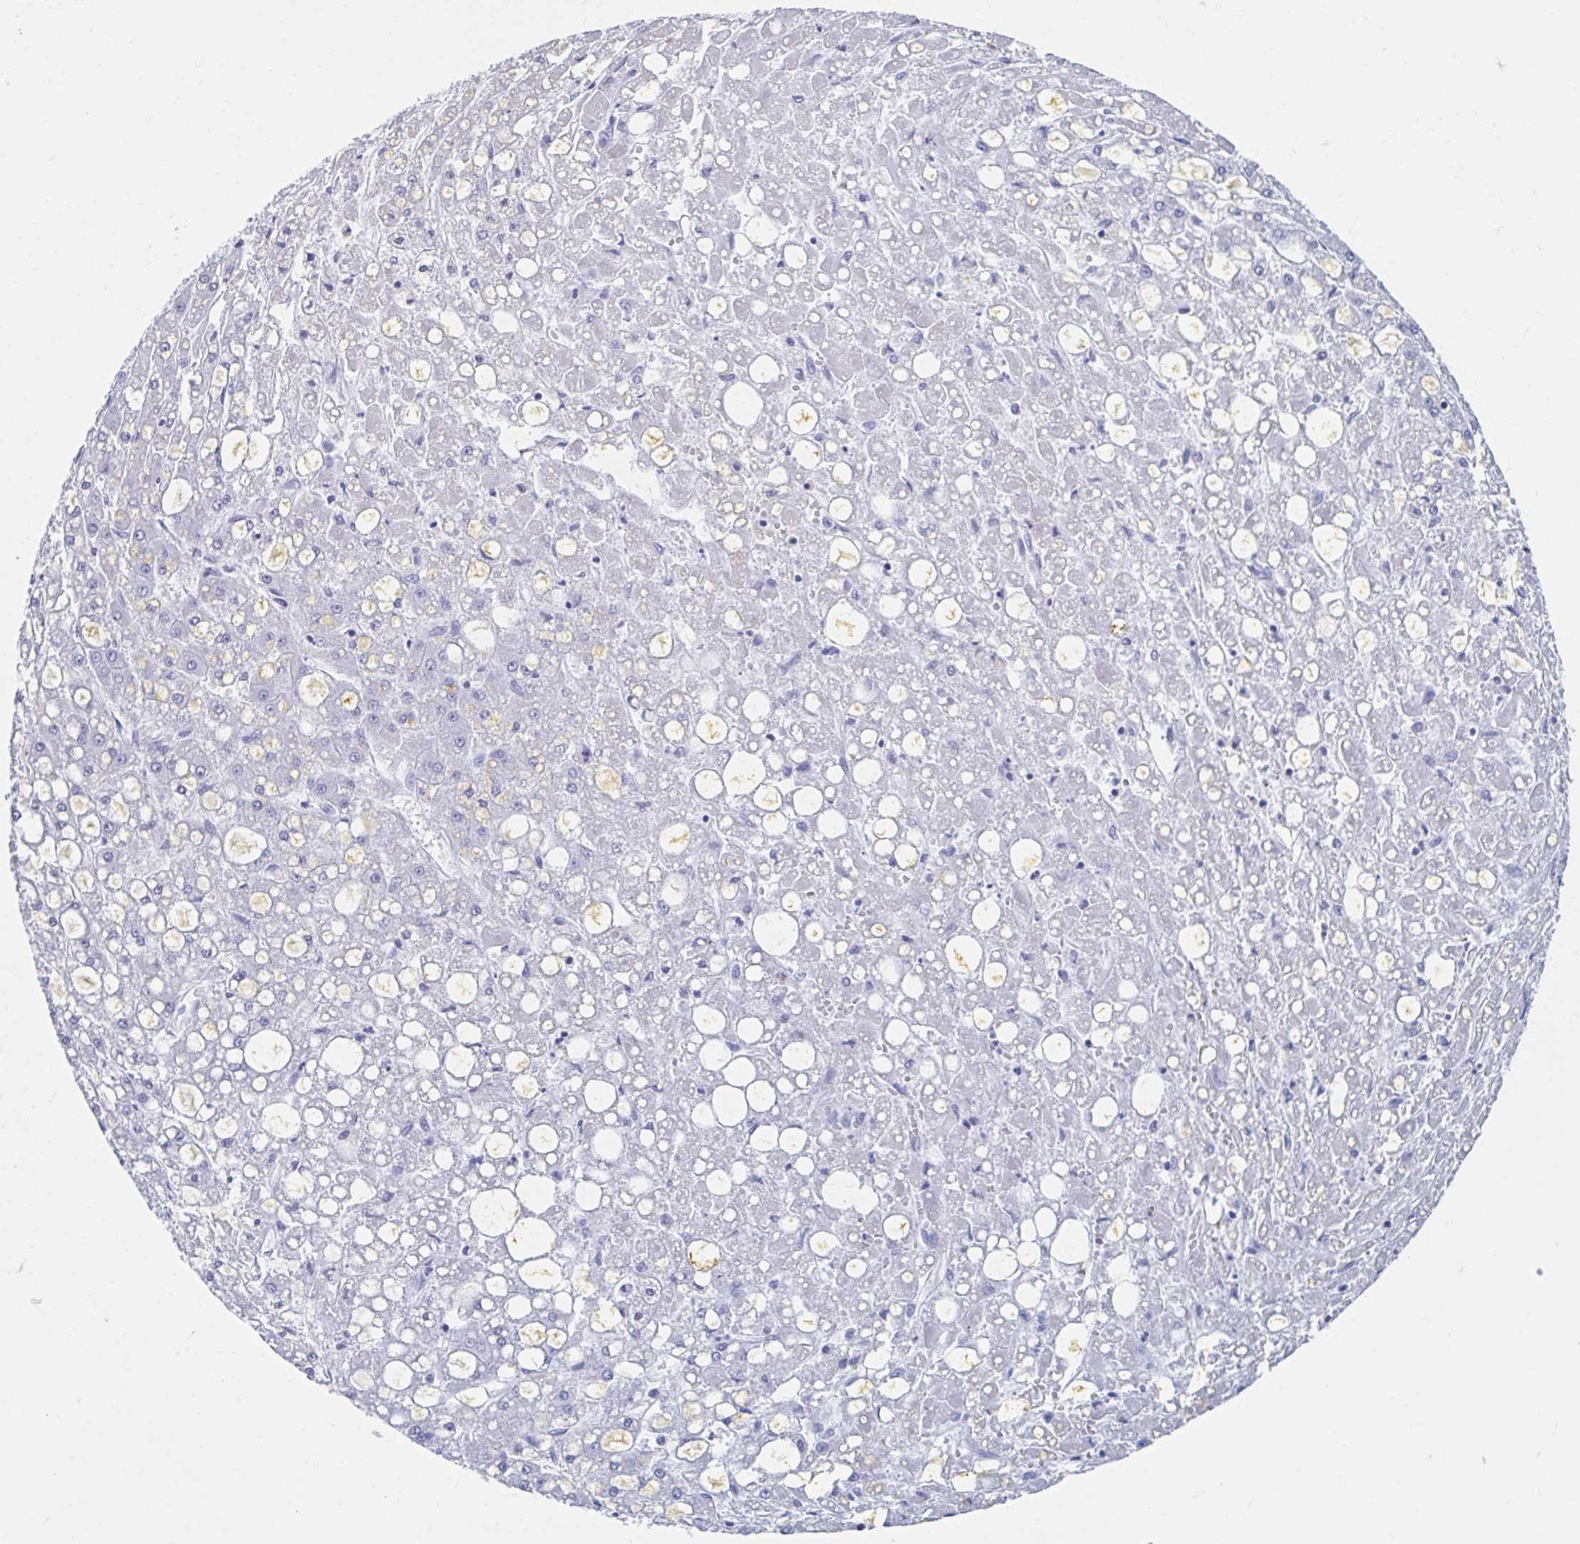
{"staining": {"intensity": "negative", "quantity": "none", "location": "none"}, "tissue": "liver cancer", "cell_type": "Tumor cells", "image_type": "cancer", "snomed": [{"axis": "morphology", "description": "Carcinoma, Hepatocellular, NOS"}, {"axis": "topography", "description": "Liver"}], "caption": "This histopathology image is of liver cancer stained with immunohistochemistry to label a protein in brown with the nuclei are counter-stained blue. There is no positivity in tumor cells. (Immunohistochemistry (ihc), brightfield microscopy, high magnification).", "gene": "C10orf53", "patient": {"sex": "male", "age": 67}}